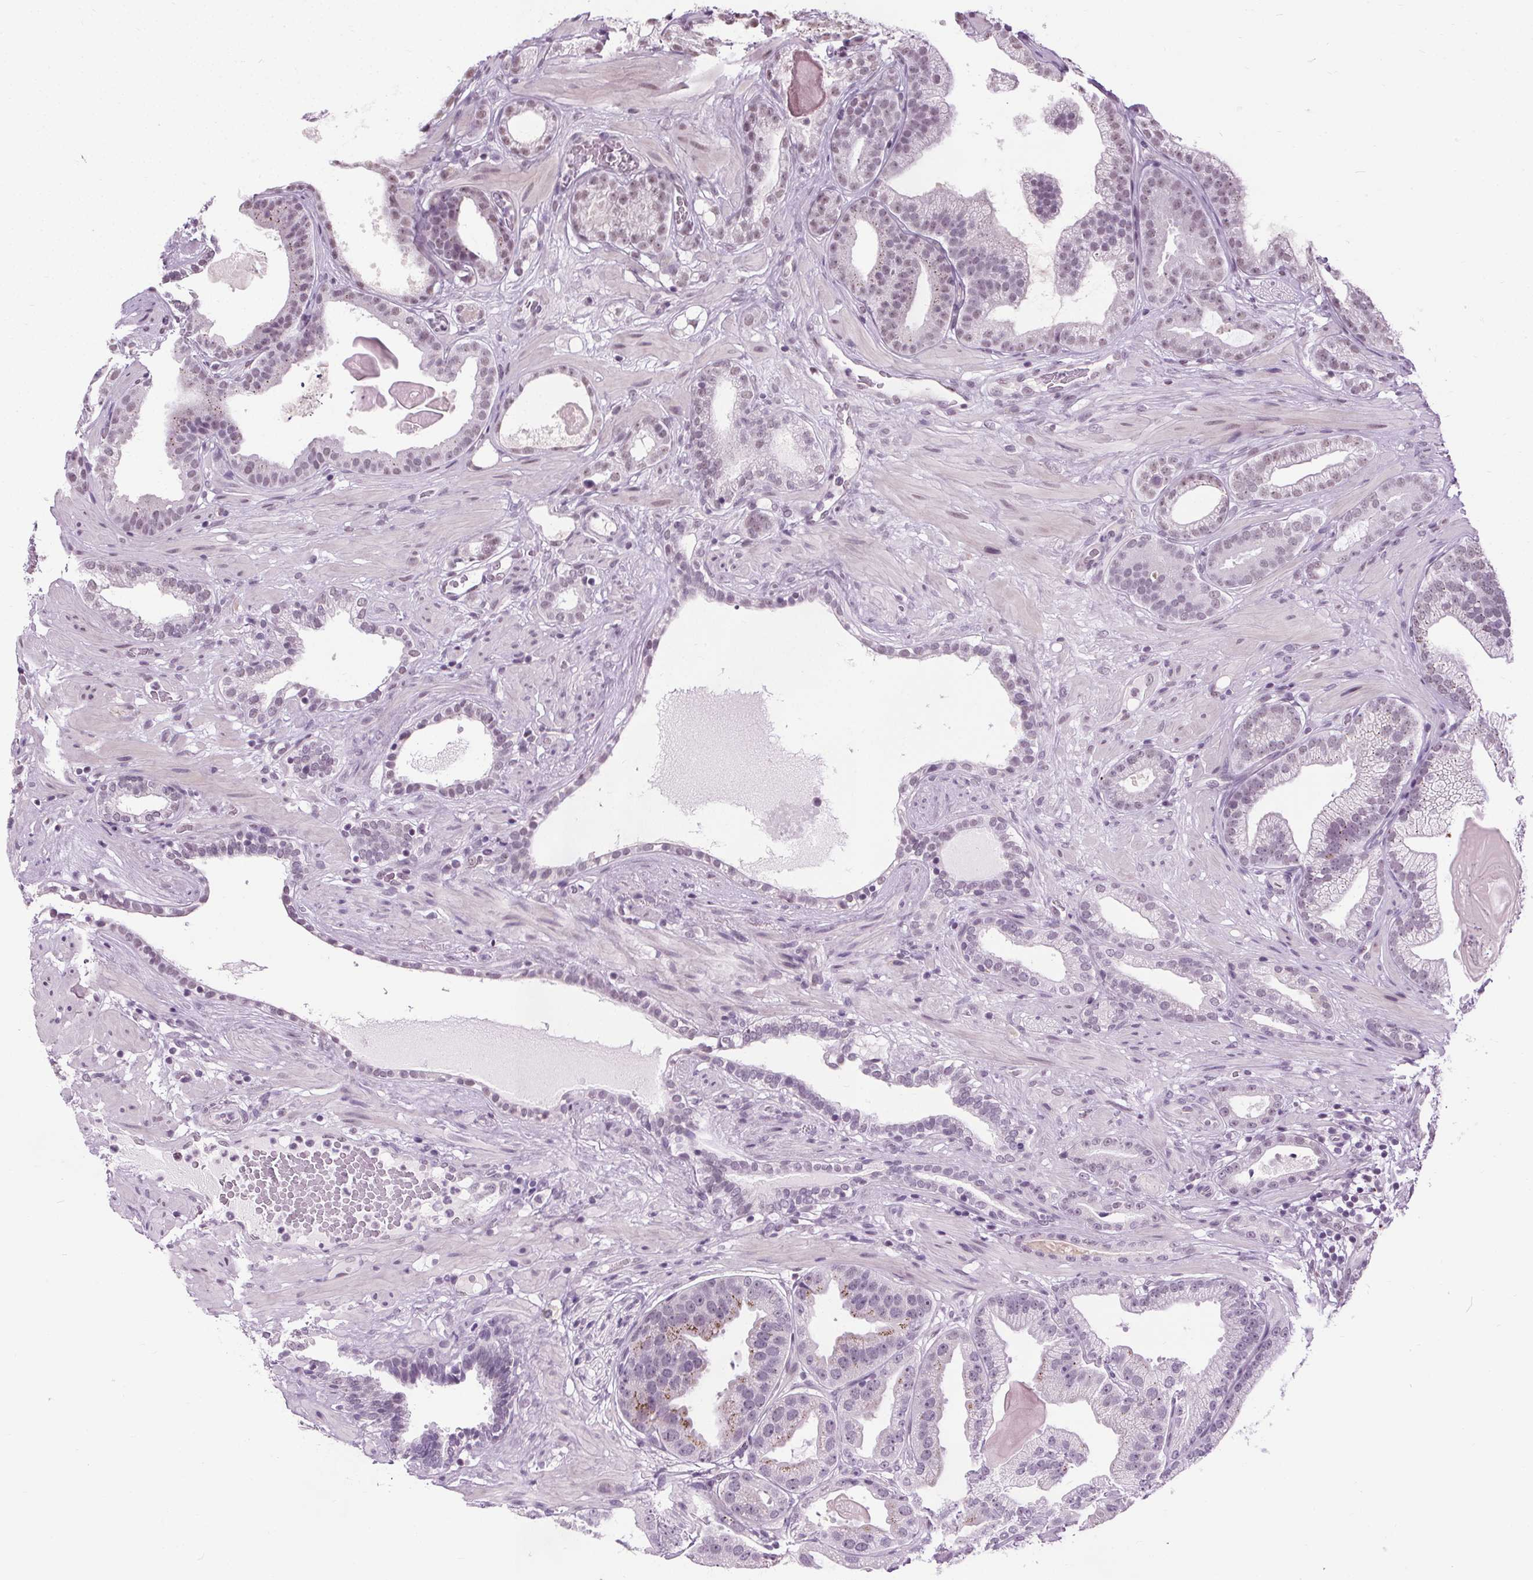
{"staining": {"intensity": "moderate", "quantity": "<25%", "location": "cytoplasmic/membranous"}, "tissue": "prostate cancer", "cell_type": "Tumor cells", "image_type": "cancer", "snomed": [{"axis": "morphology", "description": "Adenocarcinoma, Low grade"}, {"axis": "topography", "description": "Prostate"}], "caption": "Immunohistochemistry staining of low-grade adenocarcinoma (prostate), which exhibits low levels of moderate cytoplasmic/membranous expression in about <25% of tumor cells indicating moderate cytoplasmic/membranous protein positivity. The staining was performed using DAB (brown) for protein detection and nuclei were counterstained in hematoxylin (blue).", "gene": "CEBPA", "patient": {"sex": "male", "age": 57}}